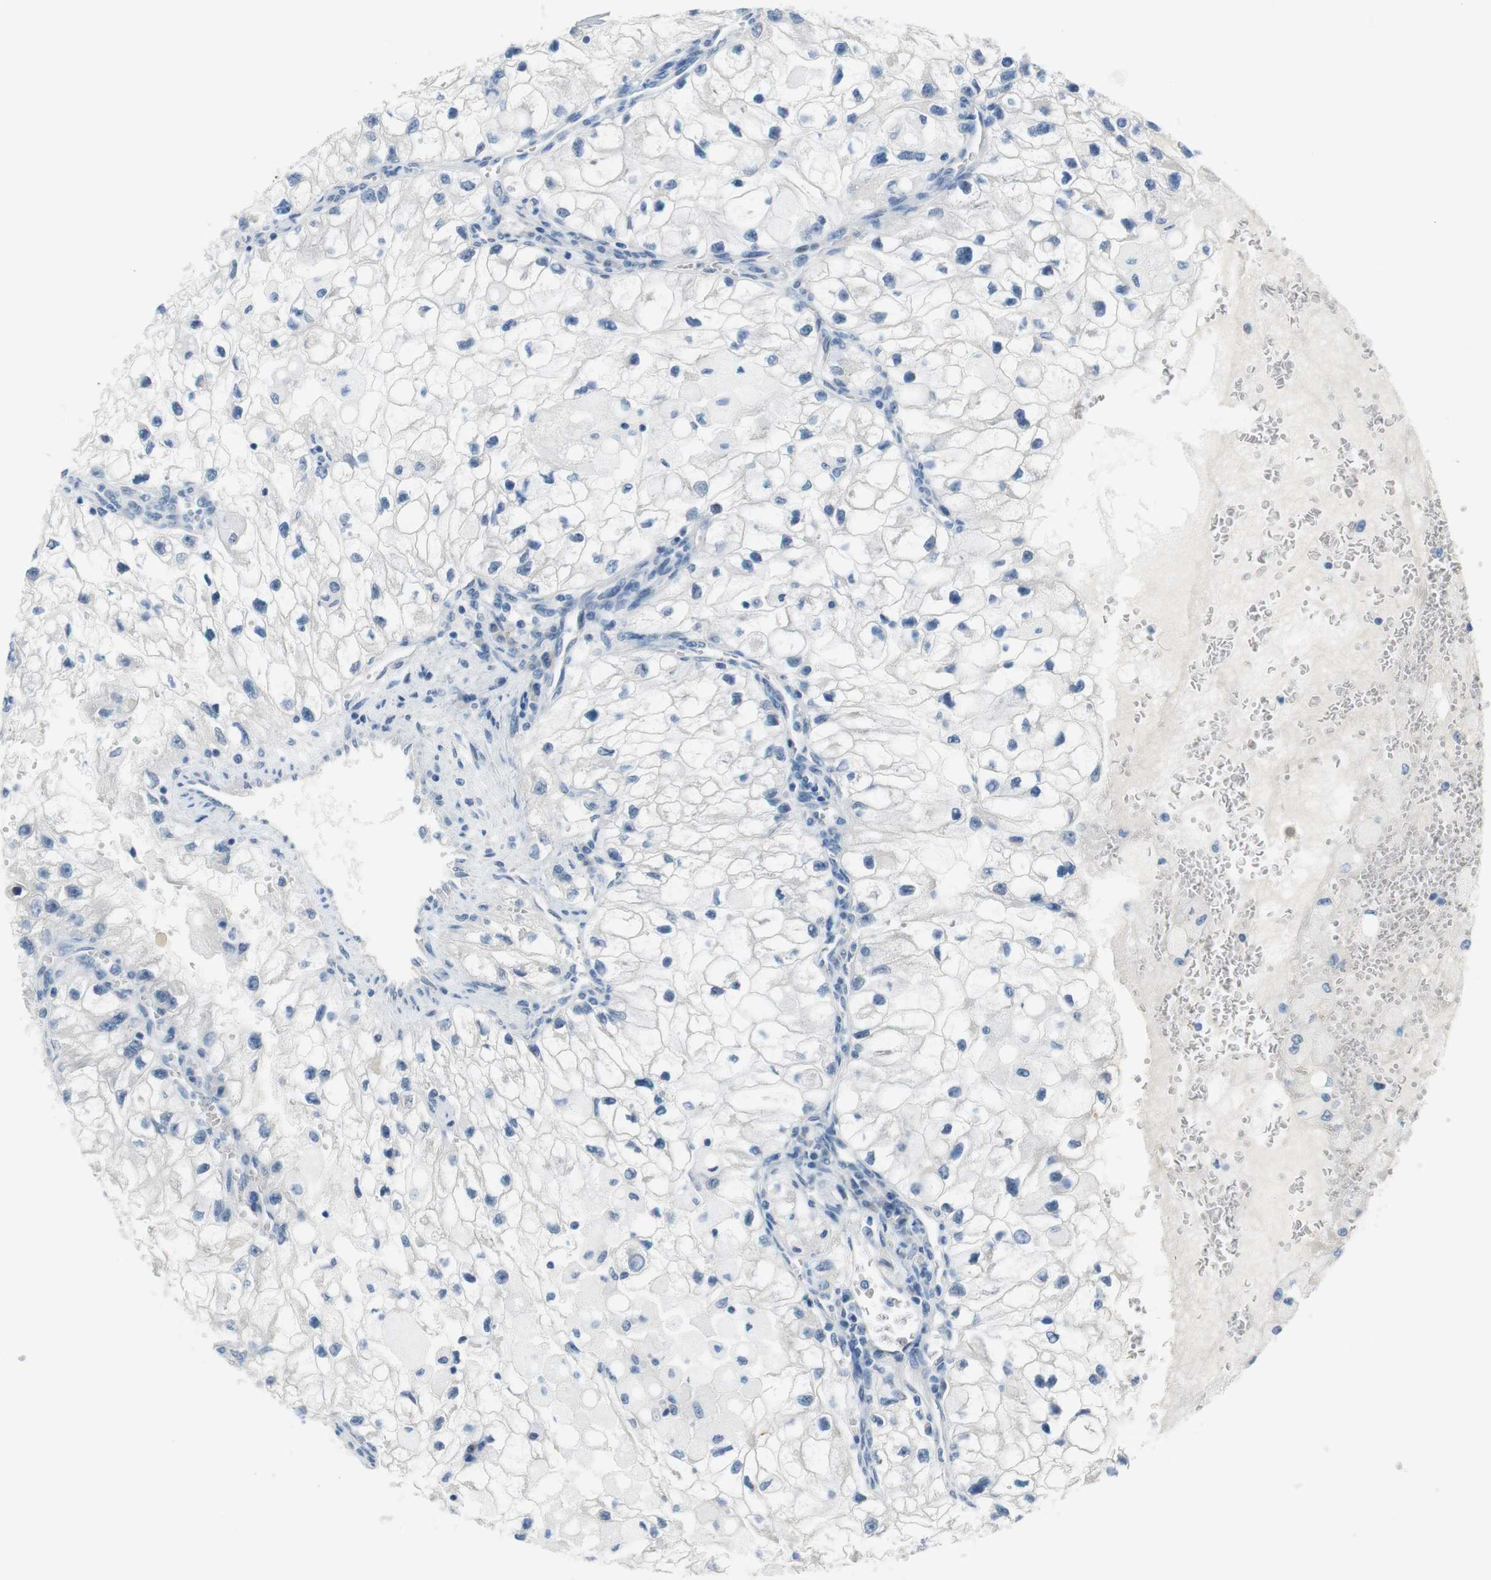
{"staining": {"intensity": "negative", "quantity": "none", "location": "none"}, "tissue": "renal cancer", "cell_type": "Tumor cells", "image_type": "cancer", "snomed": [{"axis": "morphology", "description": "Adenocarcinoma, NOS"}, {"axis": "topography", "description": "Kidney"}], "caption": "Human renal cancer (adenocarcinoma) stained for a protein using immunohistochemistry reveals no expression in tumor cells.", "gene": "HRH2", "patient": {"sex": "female", "age": 70}}